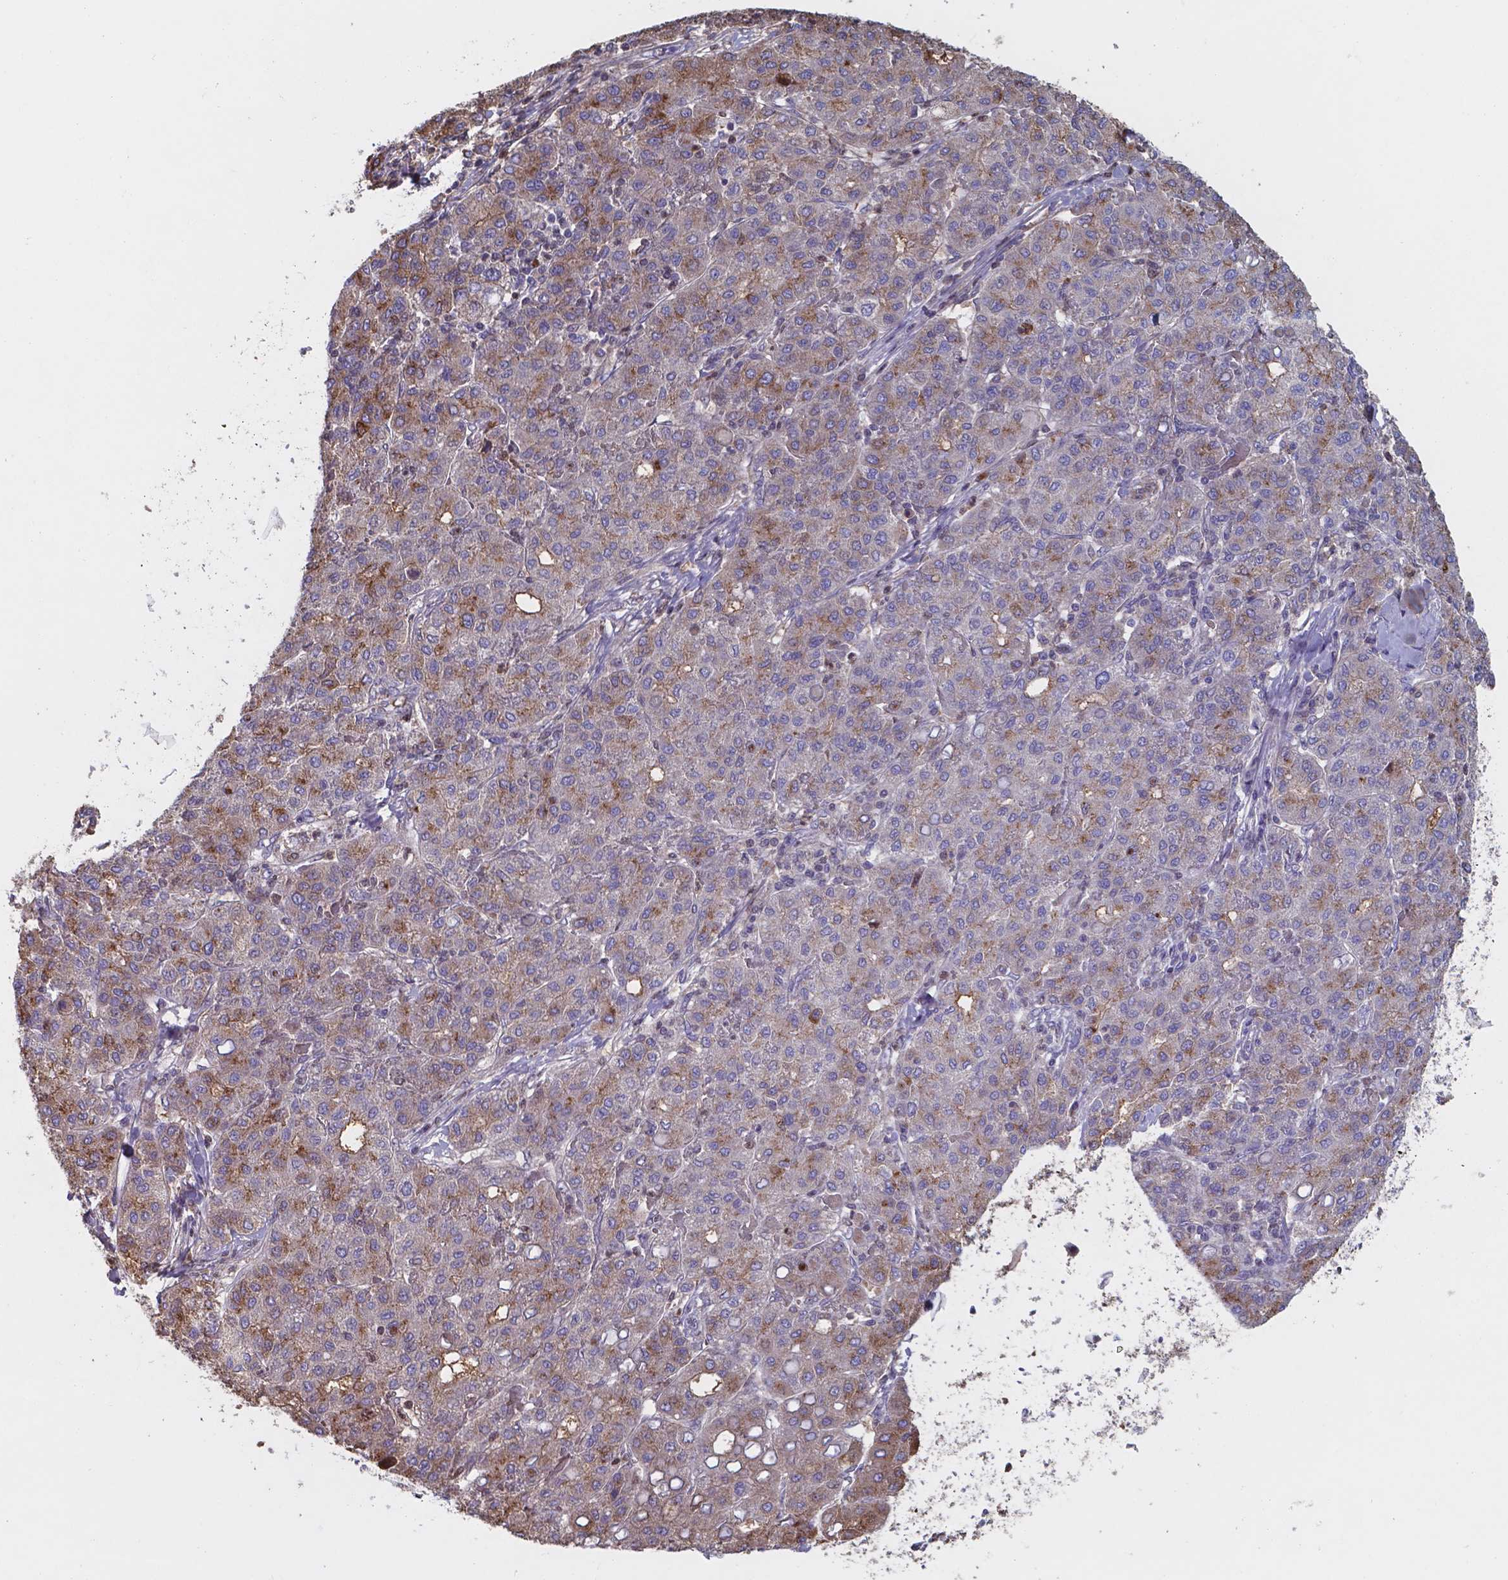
{"staining": {"intensity": "moderate", "quantity": ">75%", "location": "cytoplasmic/membranous"}, "tissue": "liver cancer", "cell_type": "Tumor cells", "image_type": "cancer", "snomed": [{"axis": "morphology", "description": "Carcinoma, Hepatocellular, NOS"}, {"axis": "topography", "description": "Liver"}], "caption": "Tumor cells exhibit moderate cytoplasmic/membranous staining in about >75% of cells in liver cancer. (DAB = brown stain, brightfield microscopy at high magnification).", "gene": "SERPINA1", "patient": {"sex": "male", "age": 65}}